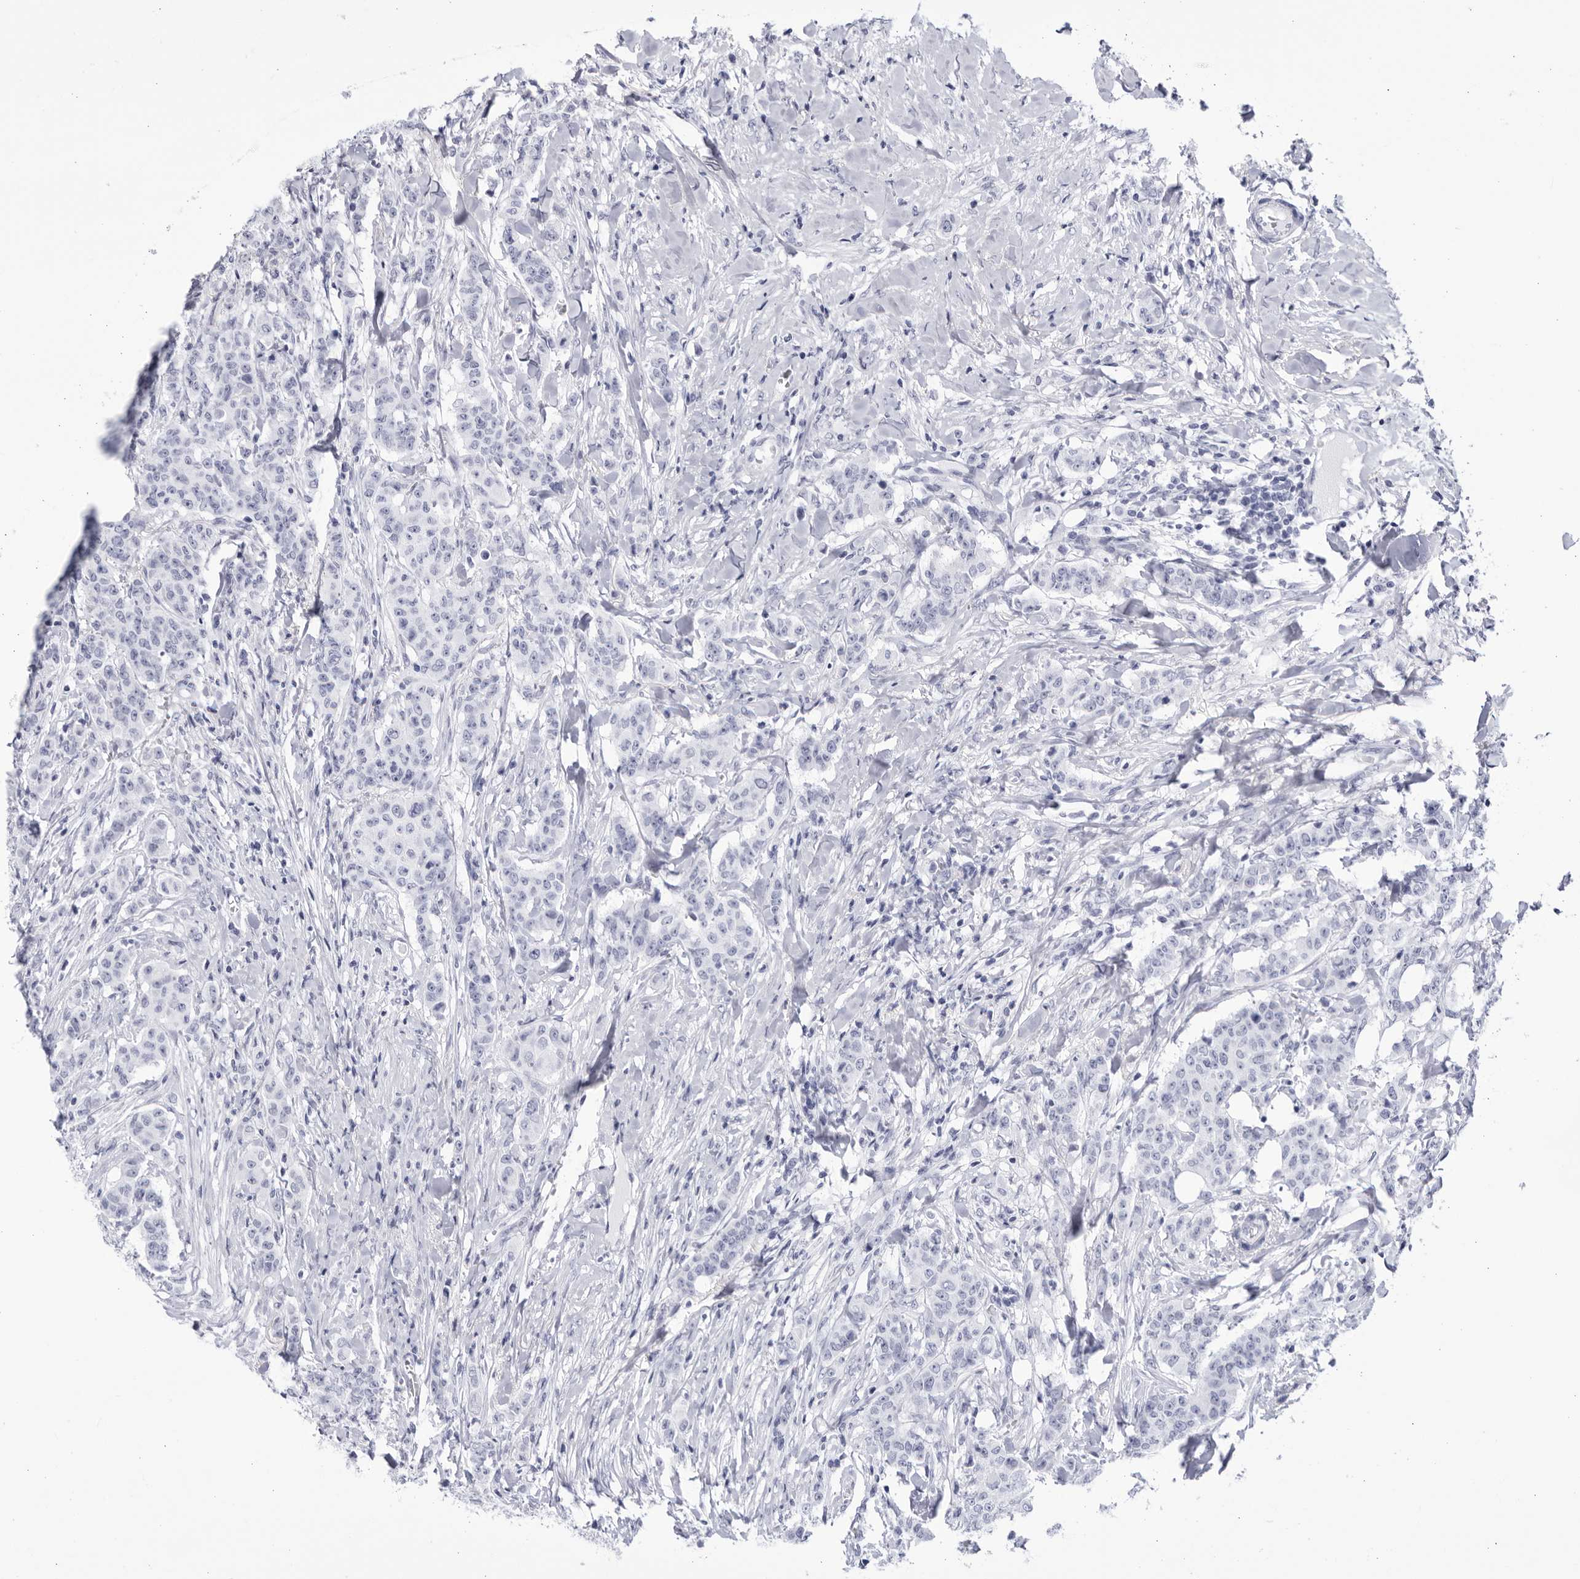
{"staining": {"intensity": "negative", "quantity": "none", "location": "none"}, "tissue": "breast cancer", "cell_type": "Tumor cells", "image_type": "cancer", "snomed": [{"axis": "morphology", "description": "Duct carcinoma"}, {"axis": "topography", "description": "Breast"}], "caption": "Photomicrograph shows no protein expression in tumor cells of breast cancer (invasive ductal carcinoma) tissue. (DAB (3,3'-diaminobenzidine) IHC with hematoxylin counter stain).", "gene": "CCDC181", "patient": {"sex": "female", "age": 40}}